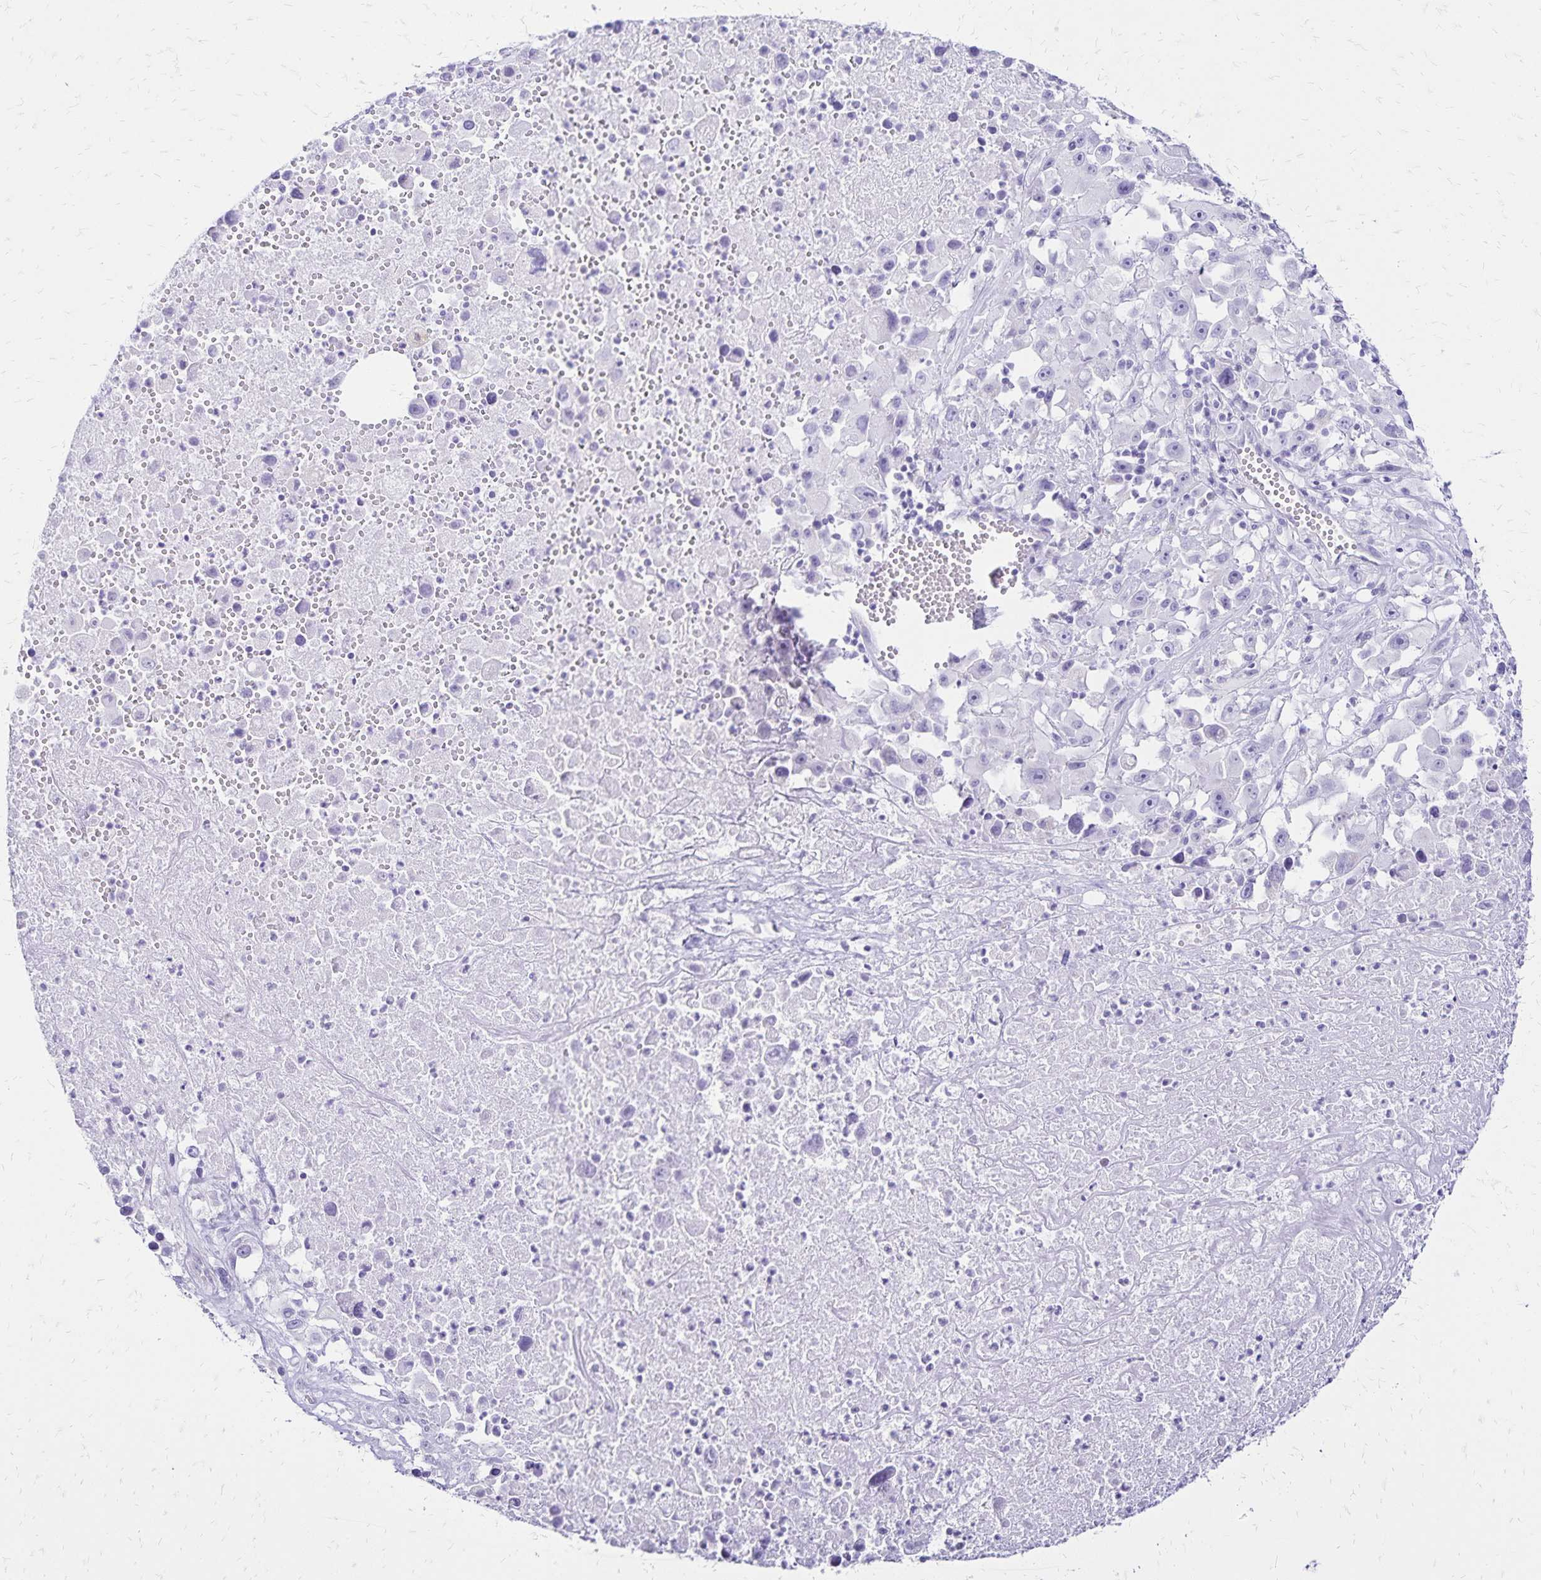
{"staining": {"intensity": "negative", "quantity": "none", "location": "none"}, "tissue": "melanoma", "cell_type": "Tumor cells", "image_type": "cancer", "snomed": [{"axis": "morphology", "description": "Malignant melanoma, Metastatic site"}, {"axis": "topography", "description": "Soft tissue"}], "caption": "Immunohistochemical staining of human melanoma displays no significant staining in tumor cells.", "gene": "LIN28B", "patient": {"sex": "male", "age": 50}}